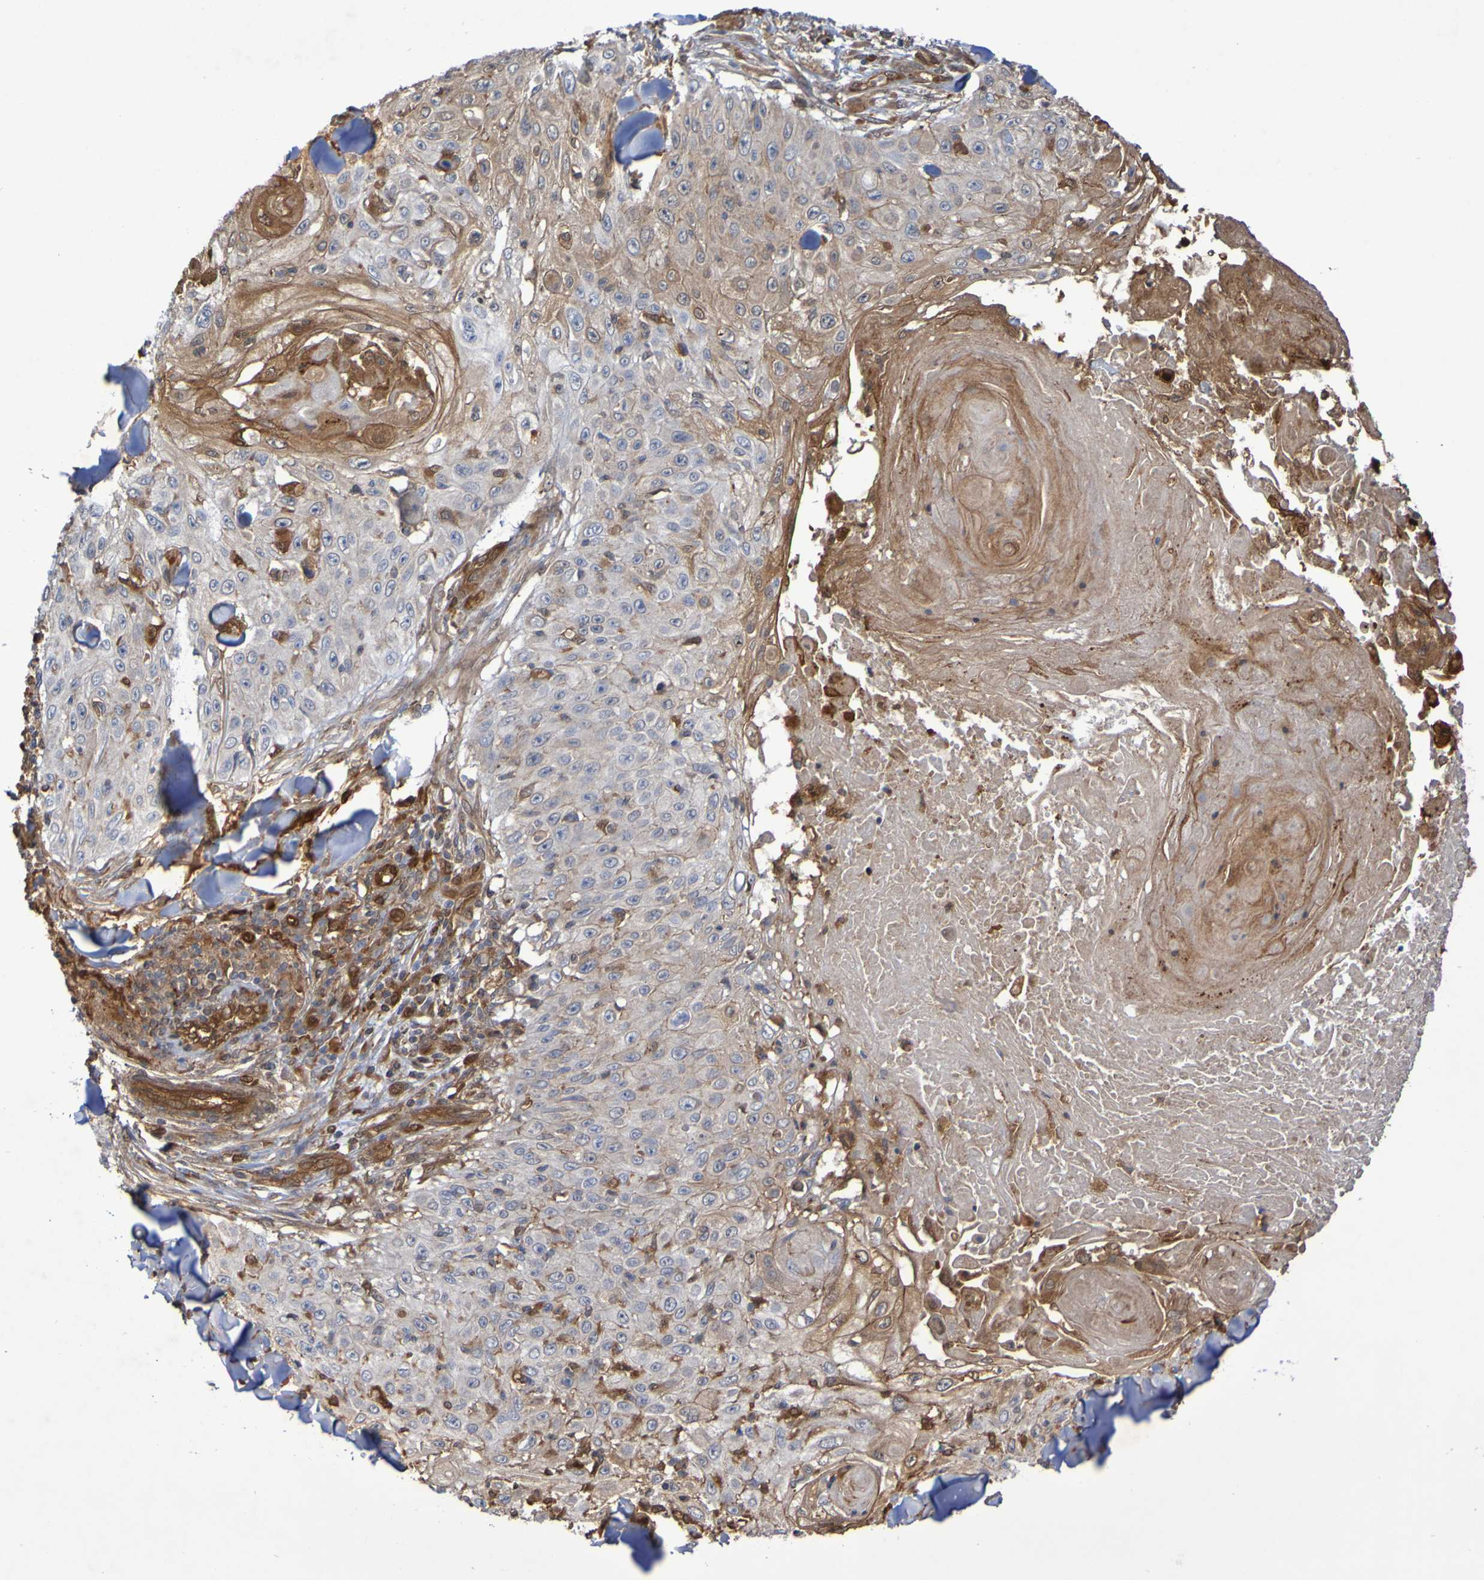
{"staining": {"intensity": "weak", "quantity": ">75%", "location": "cytoplasmic/membranous"}, "tissue": "skin cancer", "cell_type": "Tumor cells", "image_type": "cancer", "snomed": [{"axis": "morphology", "description": "Squamous cell carcinoma, NOS"}, {"axis": "topography", "description": "Skin"}], "caption": "Human skin cancer stained with a brown dye displays weak cytoplasmic/membranous positive expression in about >75% of tumor cells.", "gene": "SERPINB6", "patient": {"sex": "male", "age": 86}}